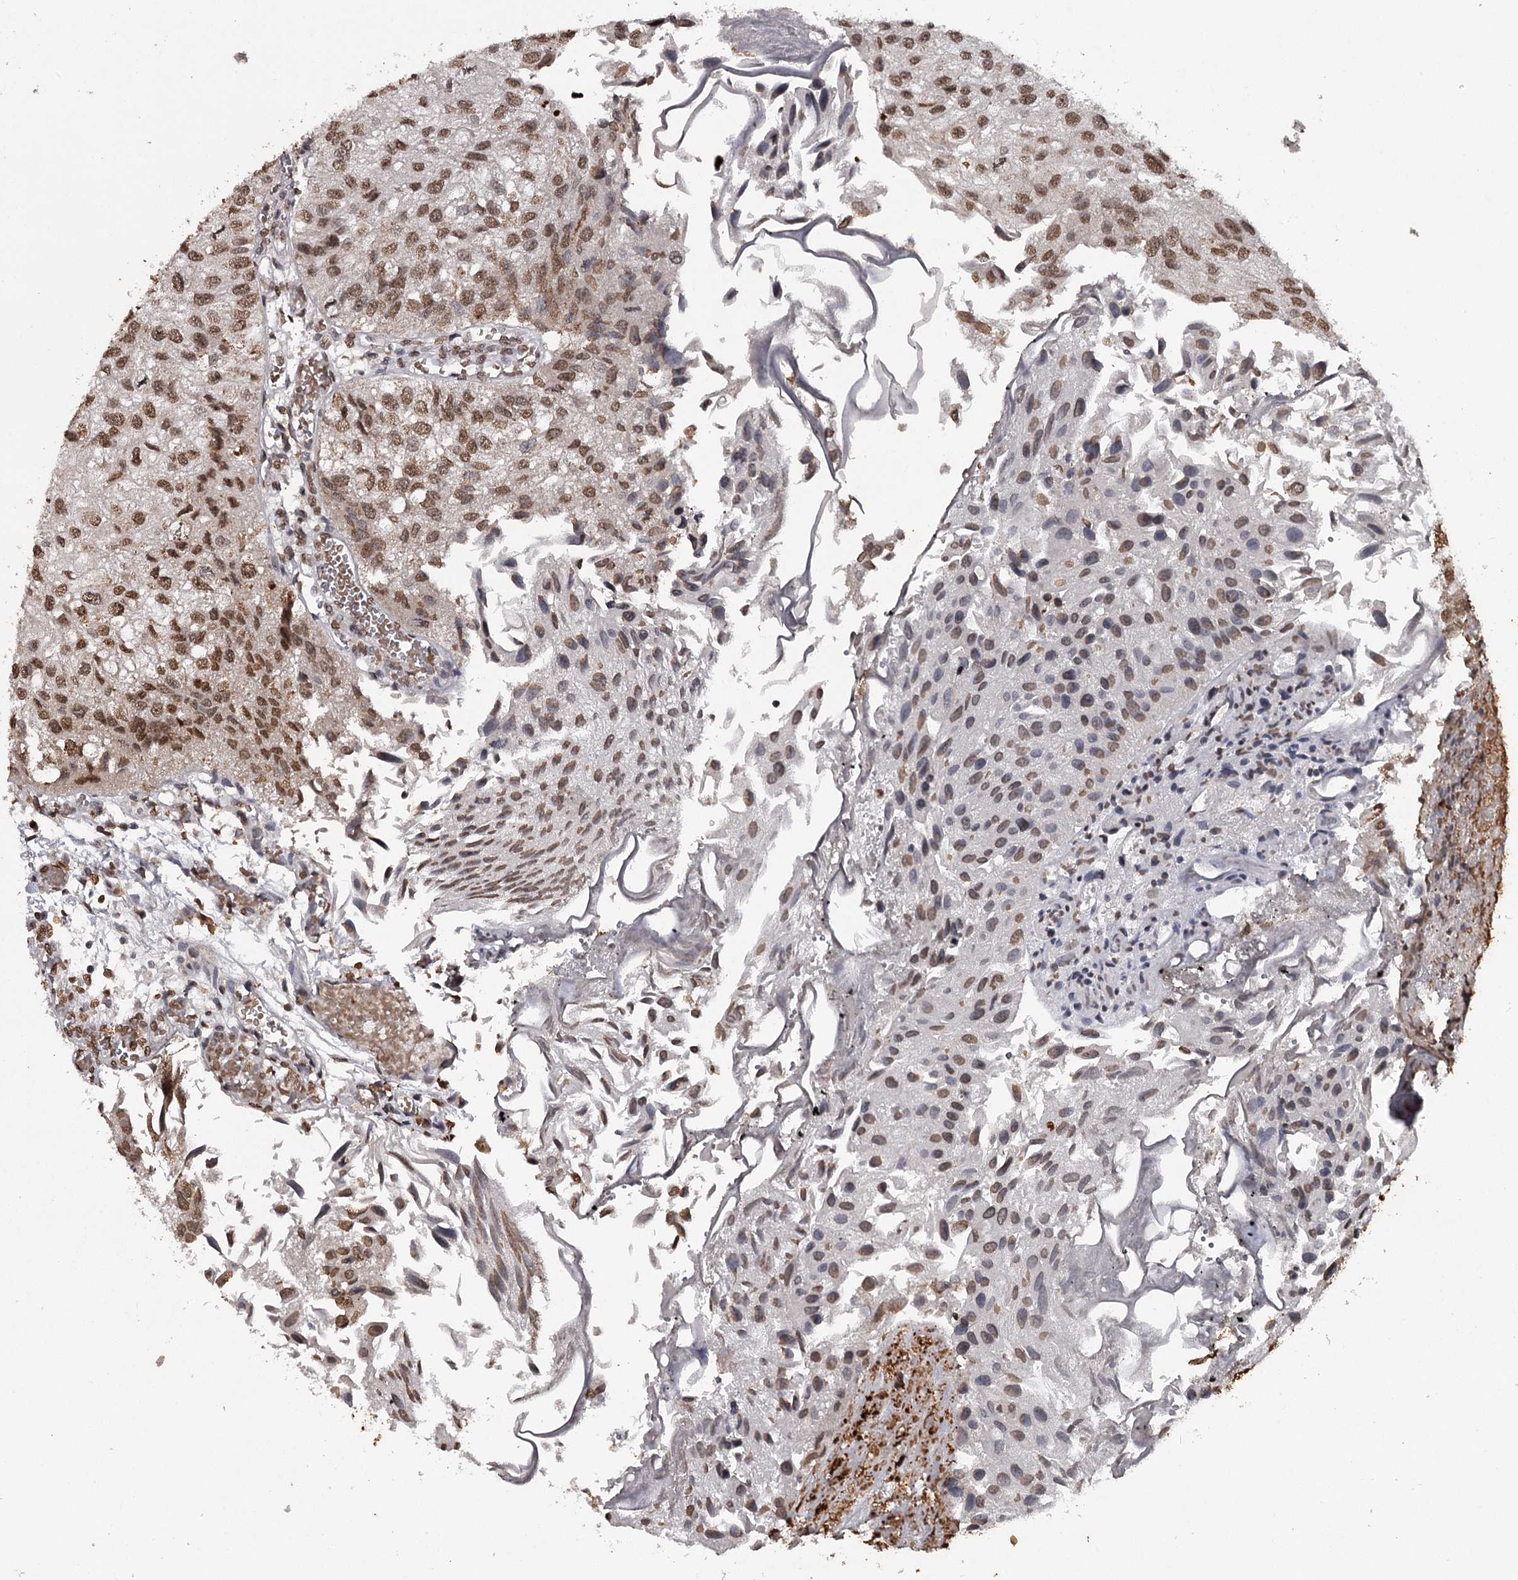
{"staining": {"intensity": "moderate", "quantity": ">75%", "location": "nuclear"}, "tissue": "urothelial cancer", "cell_type": "Tumor cells", "image_type": "cancer", "snomed": [{"axis": "morphology", "description": "Urothelial carcinoma, Low grade"}, {"axis": "topography", "description": "Urinary bladder"}], "caption": "Urothelial carcinoma (low-grade) stained with immunohistochemistry (IHC) exhibits moderate nuclear positivity in about >75% of tumor cells.", "gene": "THYN1", "patient": {"sex": "female", "age": 89}}